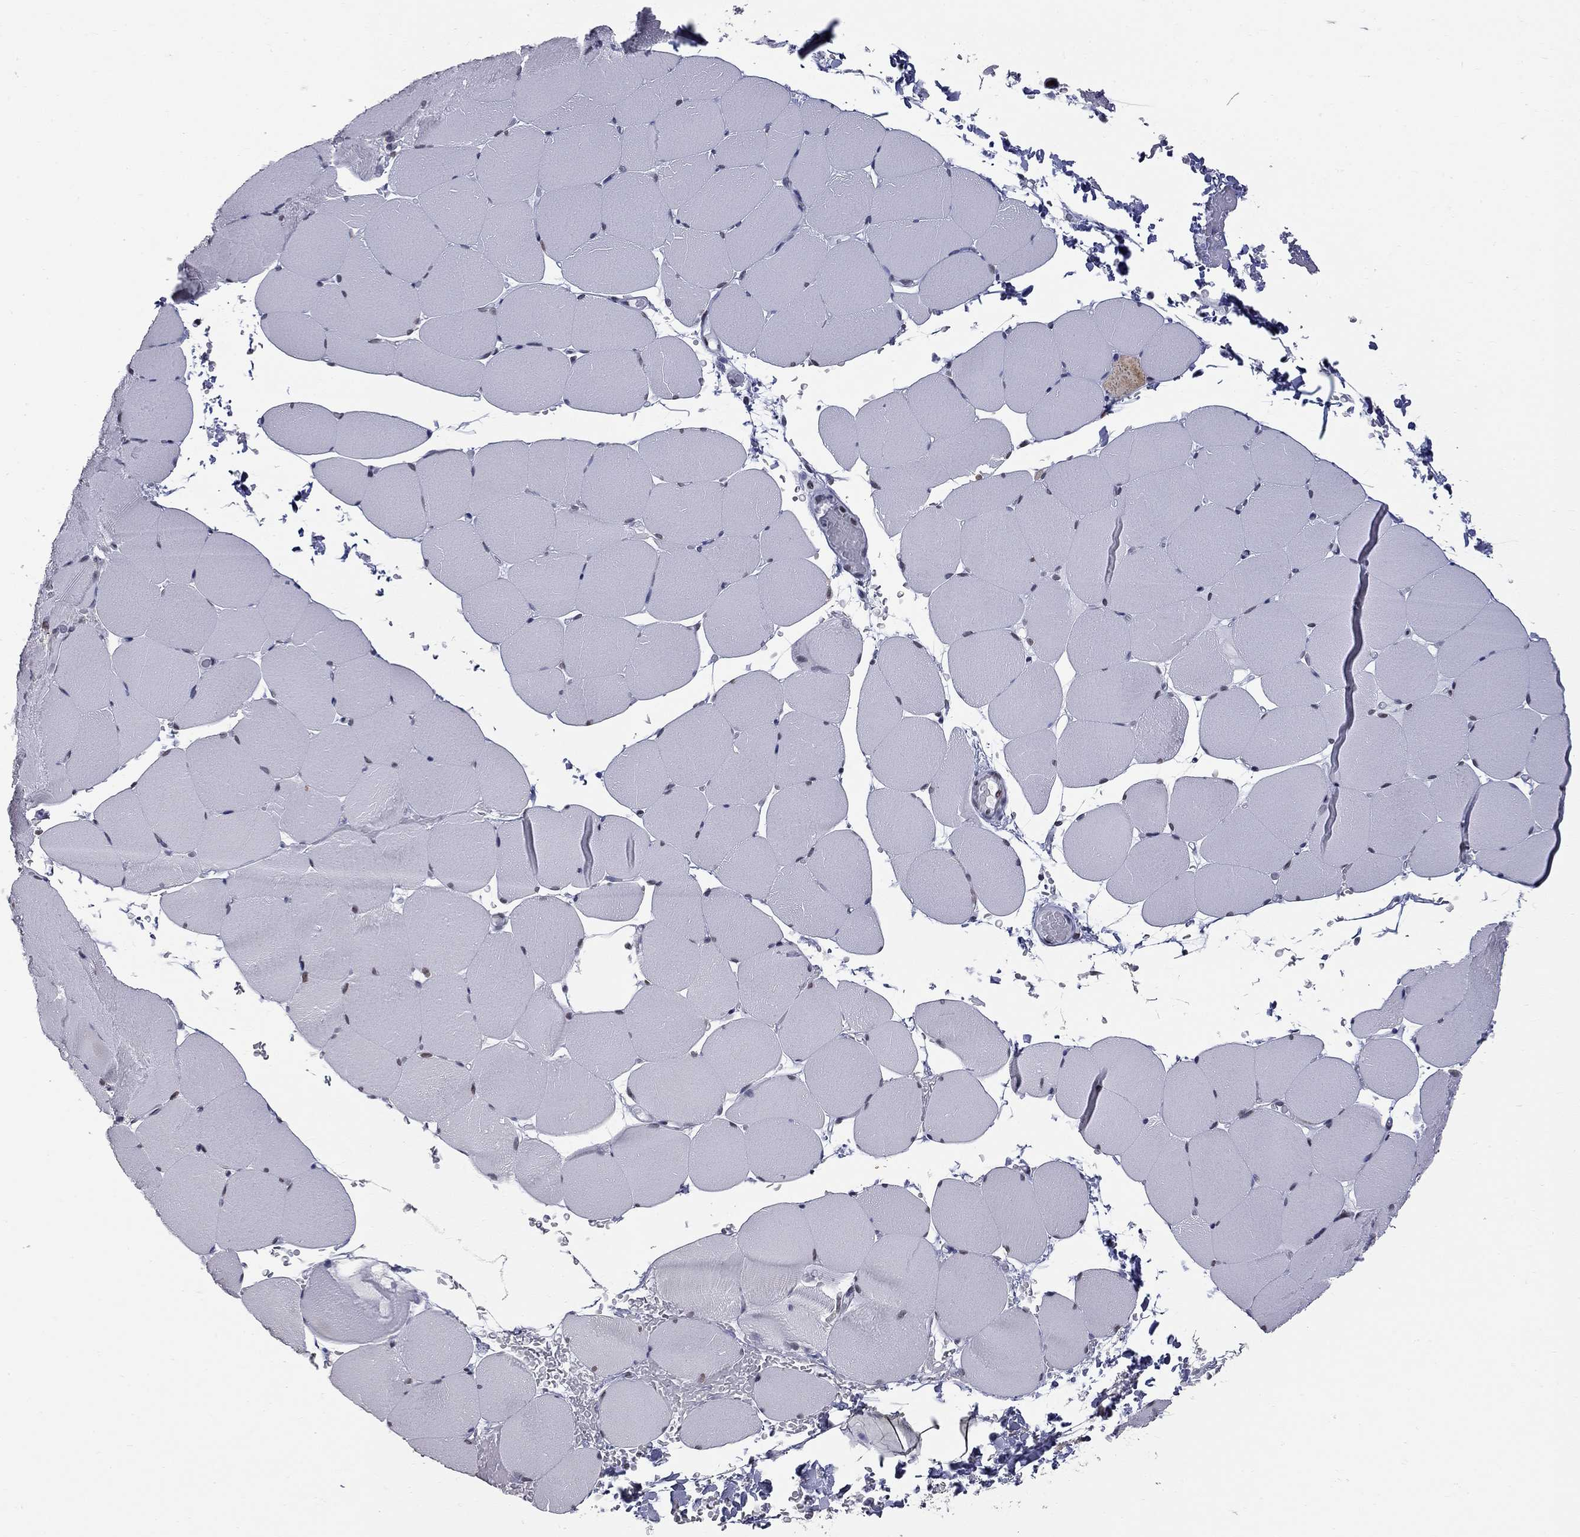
{"staining": {"intensity": "weak", "quantity": "<25%", "location": "nuclear"}, "tissue": "skeletal muscle", "cell_type": "Myocytes", "image_type": "normal", "snomed": [{"axis": "morphology", "description": "Normal tissue, NOS"}, {"axis": "topography", "description": "Skeletal muscle"}], "caption": "IHC image of unremarkable skeletal muscle: skeletal muscle stained with DAB displays no significant protein positivity in myocytes.", "gene": "ZNF154", "patient": {"sex": "female", "age": 37}}